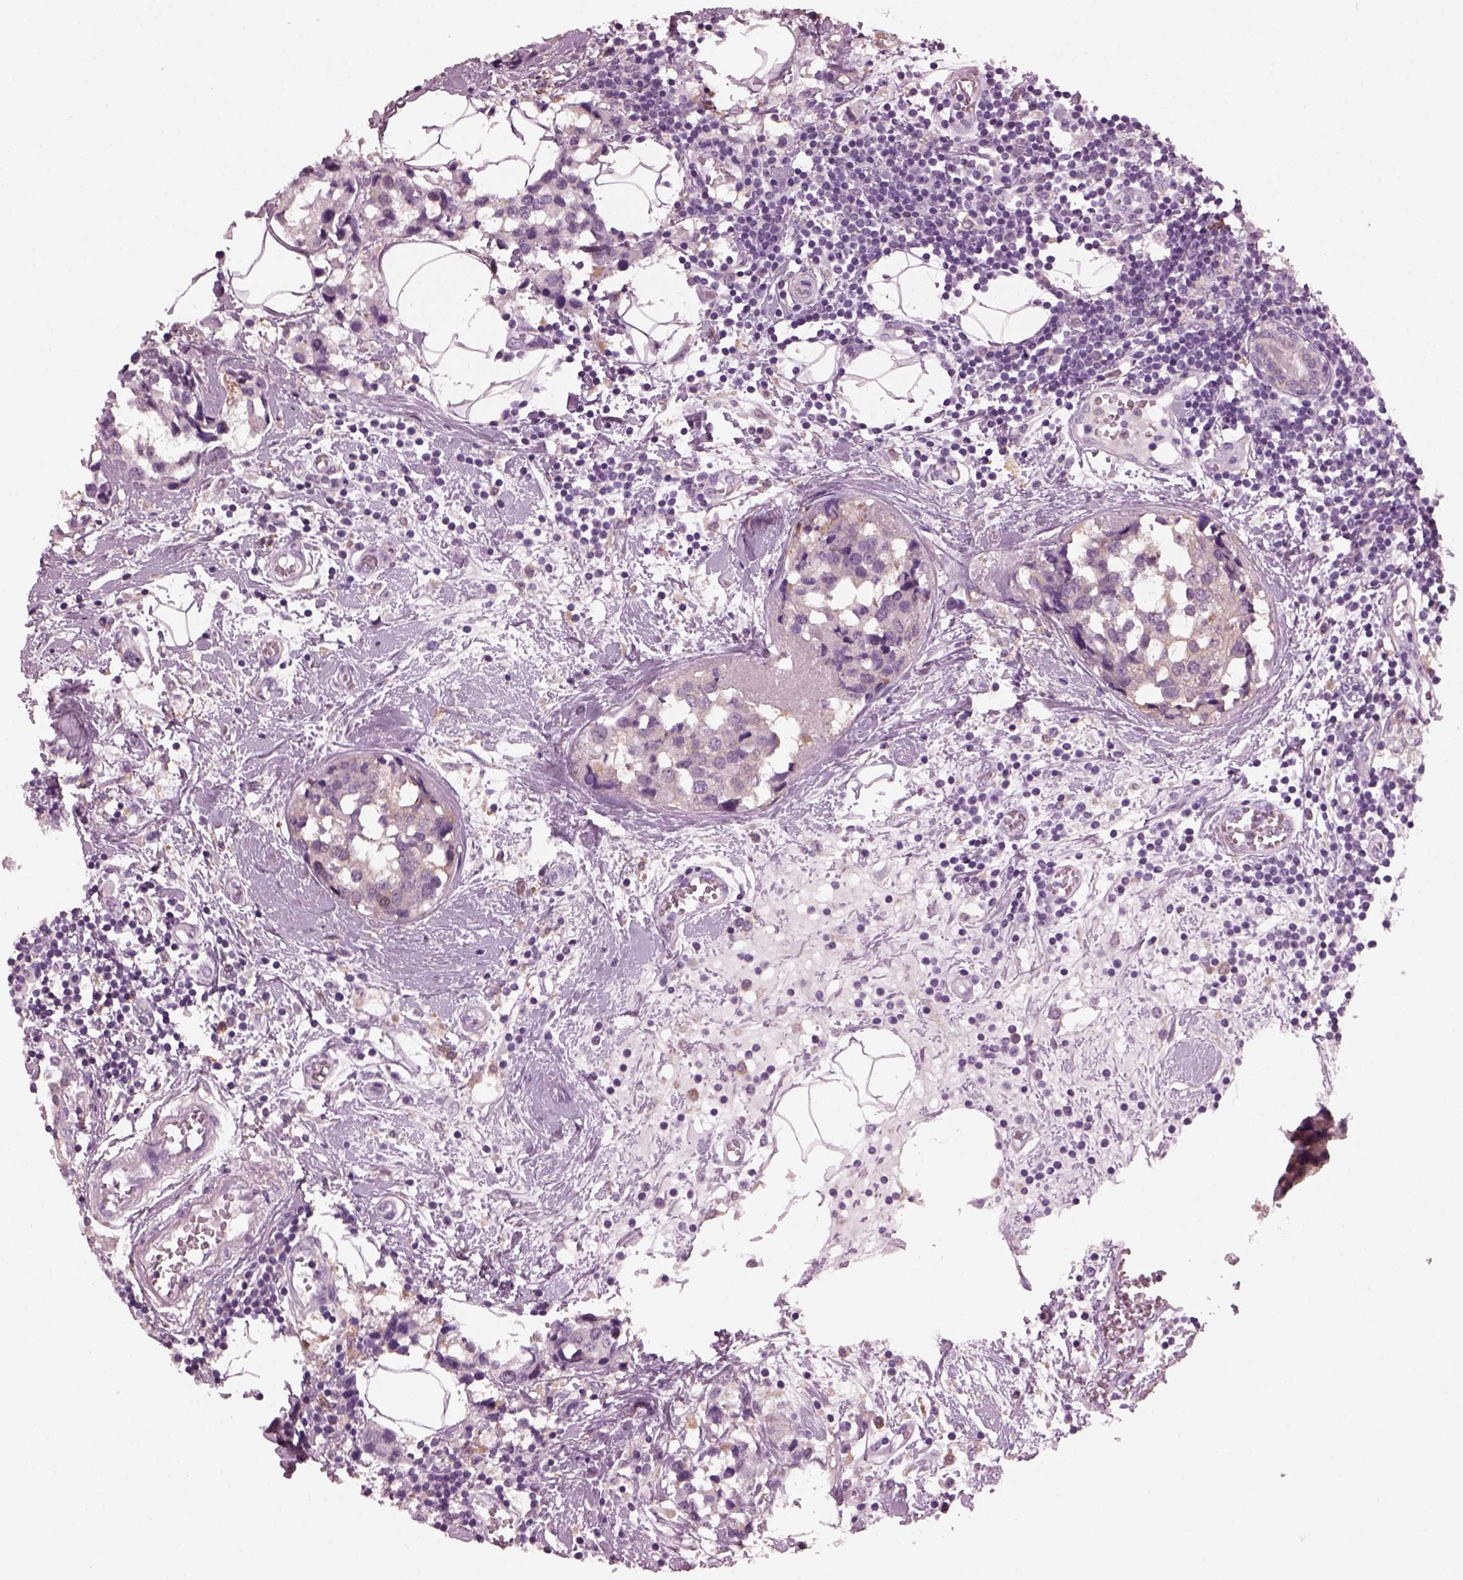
{"staining": {"intensity": "negative", "quantity": "none", "location": "none"}, "tissue": "breast cancer", "cell_type": "Tumor cells", "image_type": "cancer", "snomed": [{"axis": "morphology", "description": "Lobular carcinoma"}, {"axis": "topography", "description": "Breast"}], "caption": "Immunohistochemistry (IHC) micrograph of lobular carcinoma (breast) stained for a protein (brown), which demonstrates no staining in tumor cells. Nuclei are stained in blue.", "gene": "SHTN1", "patient": {"sex": "female", "age": 59}}